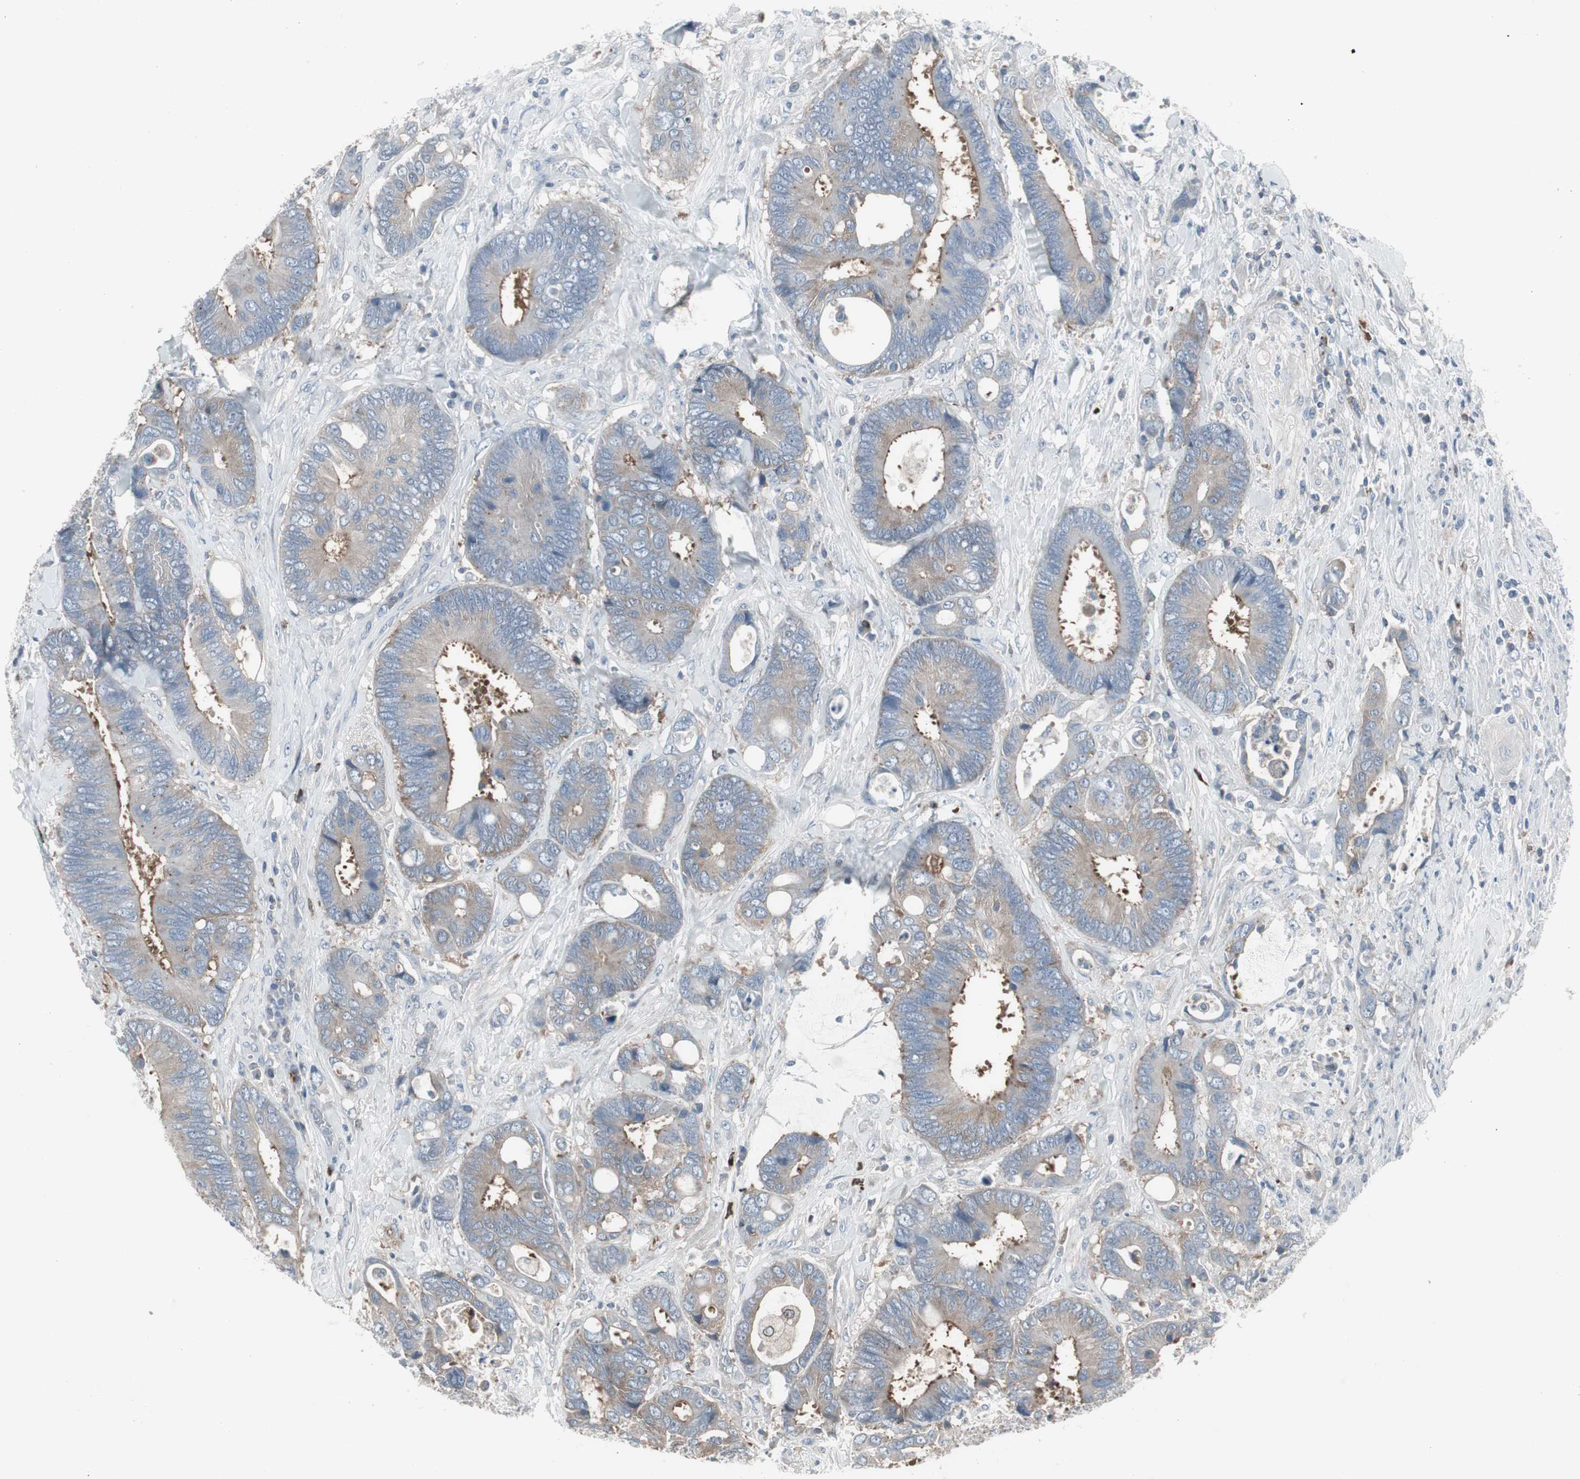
{"staining": {"intensity": "weak", "quantity": "25%-75%", "location": "cytoplasmic/membranous"}, "tissue": "colorectal cancer", "cell_type": "Tumor cells", "image_type": "cancer", "snomed": [{"axis": "morphology", "description": "Adenocarcinoma, NOS"}, {"axis": "topography", "description": "Rectum"}], "caption": "A low amount of weak cytoplasmic/membranous staining is present in approximately 25%-75% of tumor cells in adenocarcinoma (colorectal) tissue.", "gene": "ZSCAN32", "patient": {"sex": "male", "age": 55}}